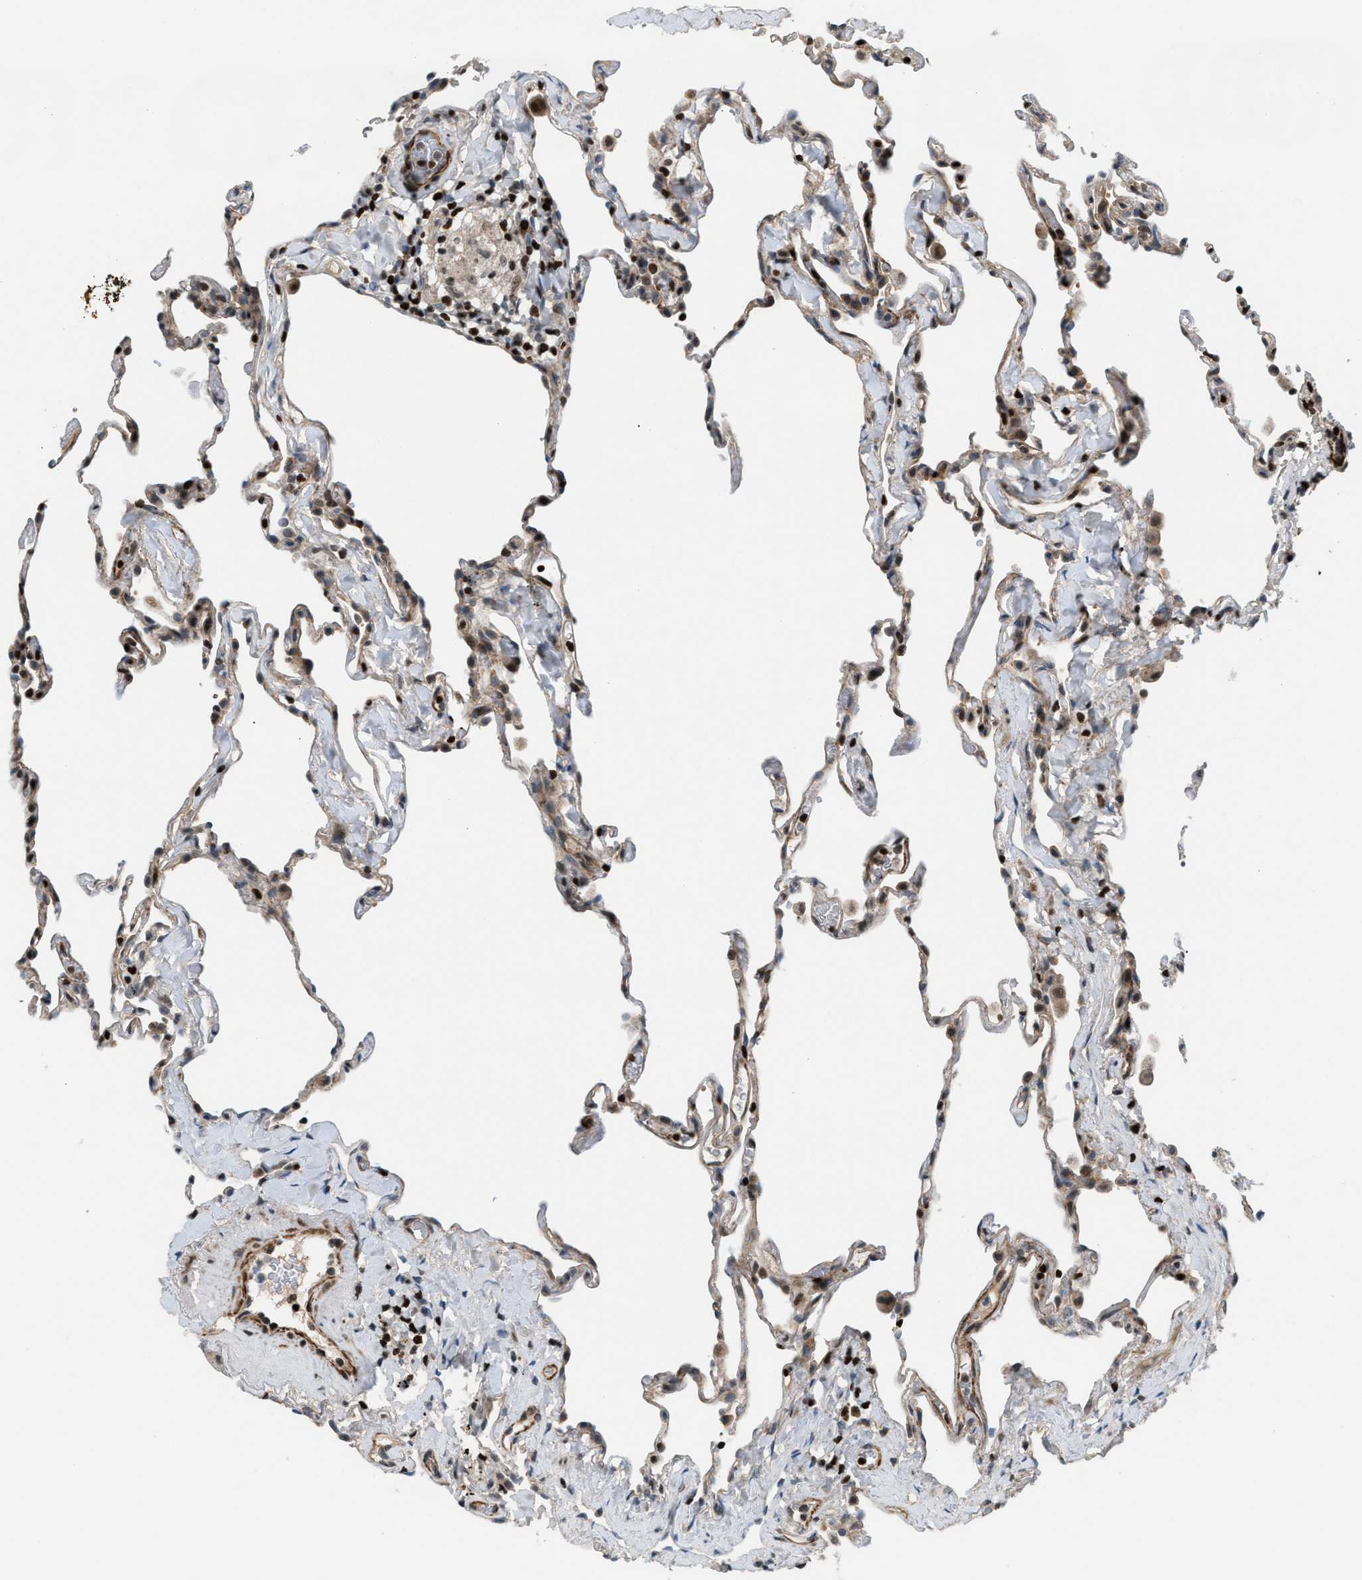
{"staining": {"intensity": "moderate", "quantity": "25%-75%", "location": "nuclear"}, "tissue": "lung", "cell_type": "Alveolar cells", "image_type": "normal", "snomed": [{"axis": "morphology", "description": "Normal tissue, NOS"}, {"axis": "topography", "description": "Lung"}], "caption": "IHC photomicrograph of unremarkable lung stained for a protein (brown), which displays medium levels of moderate nuclear expression in approximately 25%-75% of alveolar cells.", "gene": "ZNF276", "patient": {"sex": "male", "age": 59}}